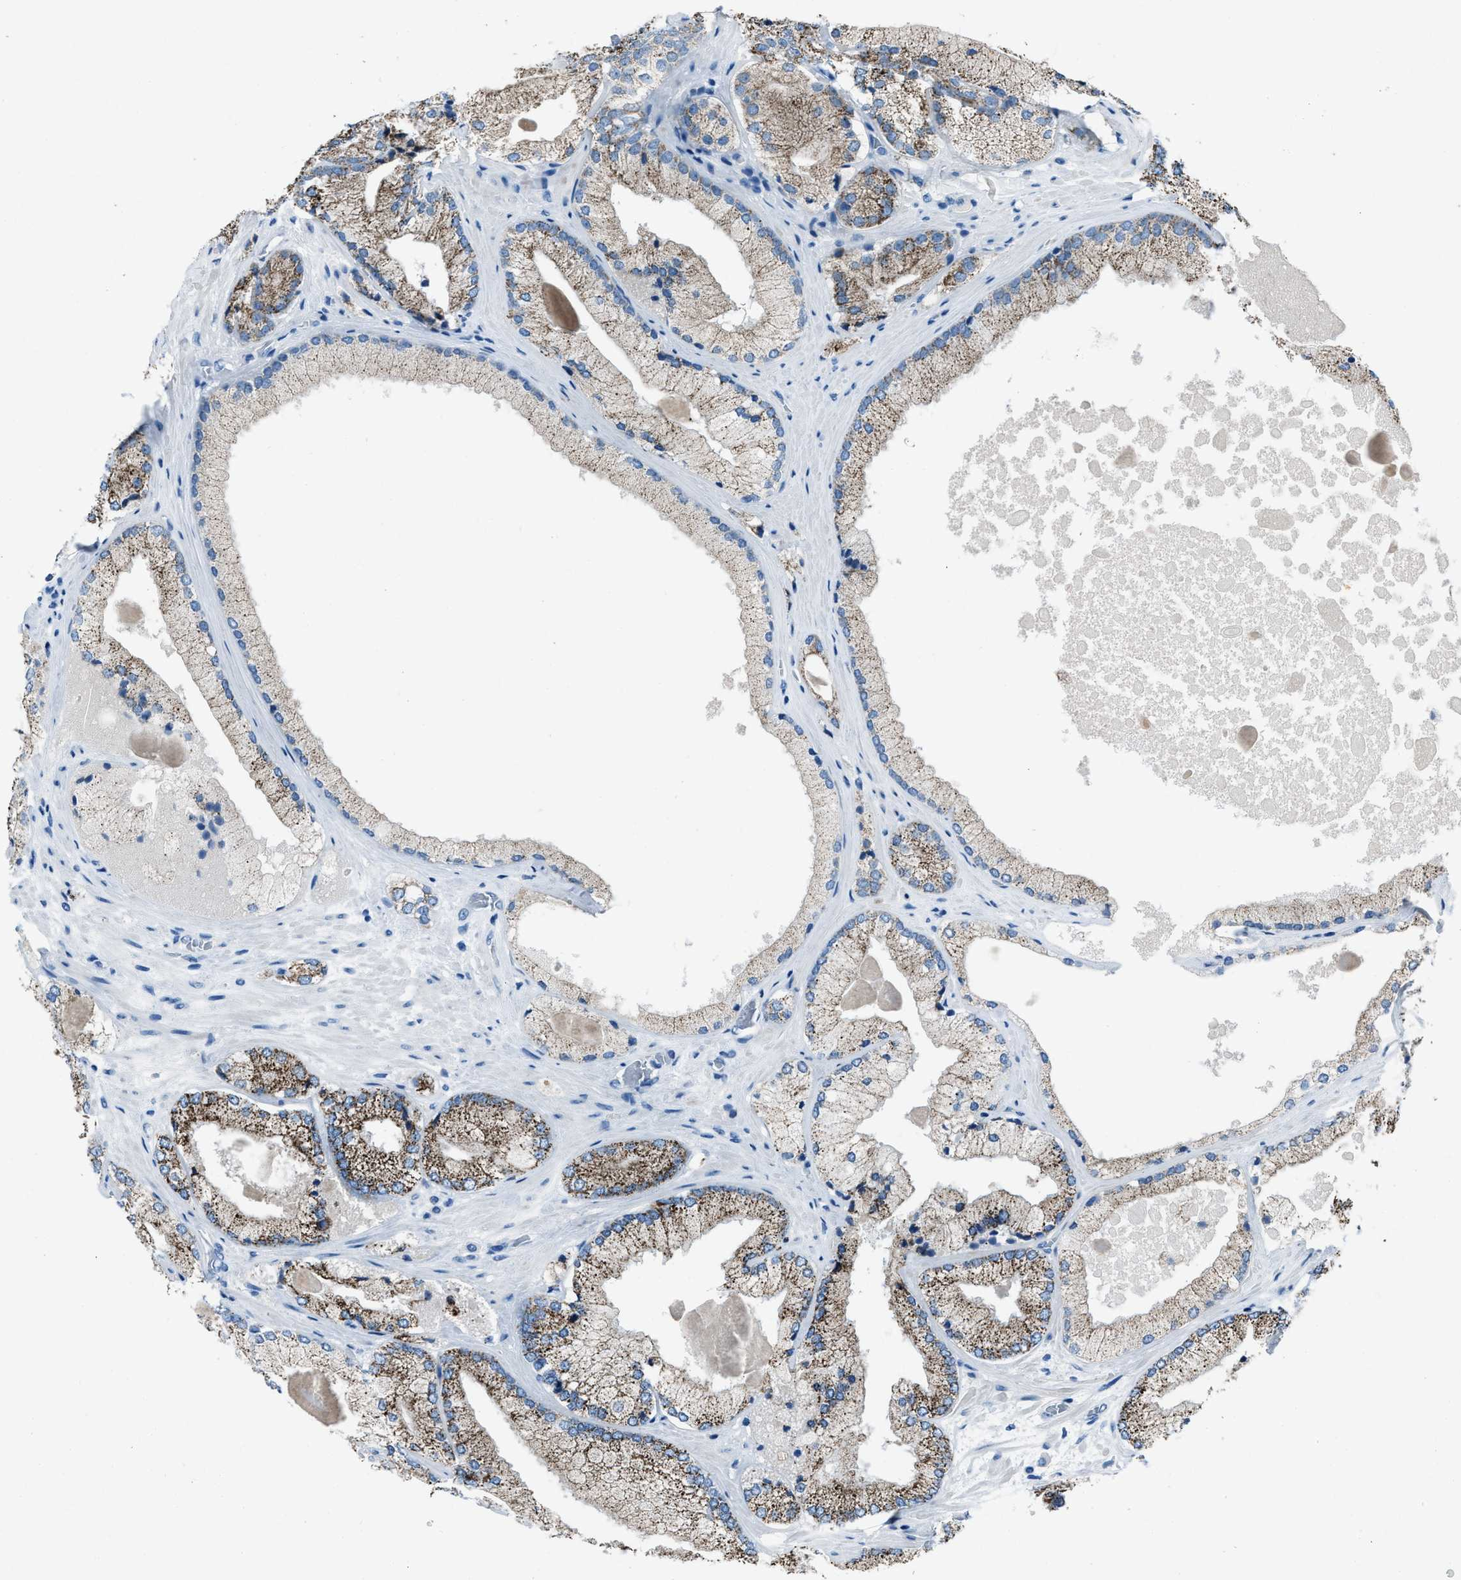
{"staining": {"intensity": "moderate", "quantity": ">75%", "location": "cytoplasmic/membranous"}, "tissue": "prostate cancer", "cell_type": "Tumor cells", "image_type": "cancer", "snomed": [{"axis": "morphology", "description": "Adenocarcinoma, Low grade"}, {"axis": "topography", "description": "Prostate"}], "caption": "Tumor cells reveal medium levels of moderate cytoplasmic/membranous expression in about >75% of cells in low-grade adenocarcinoma (prostate).", "gene": "AMACR", "patient": {"sex": "male", "age": 65}}